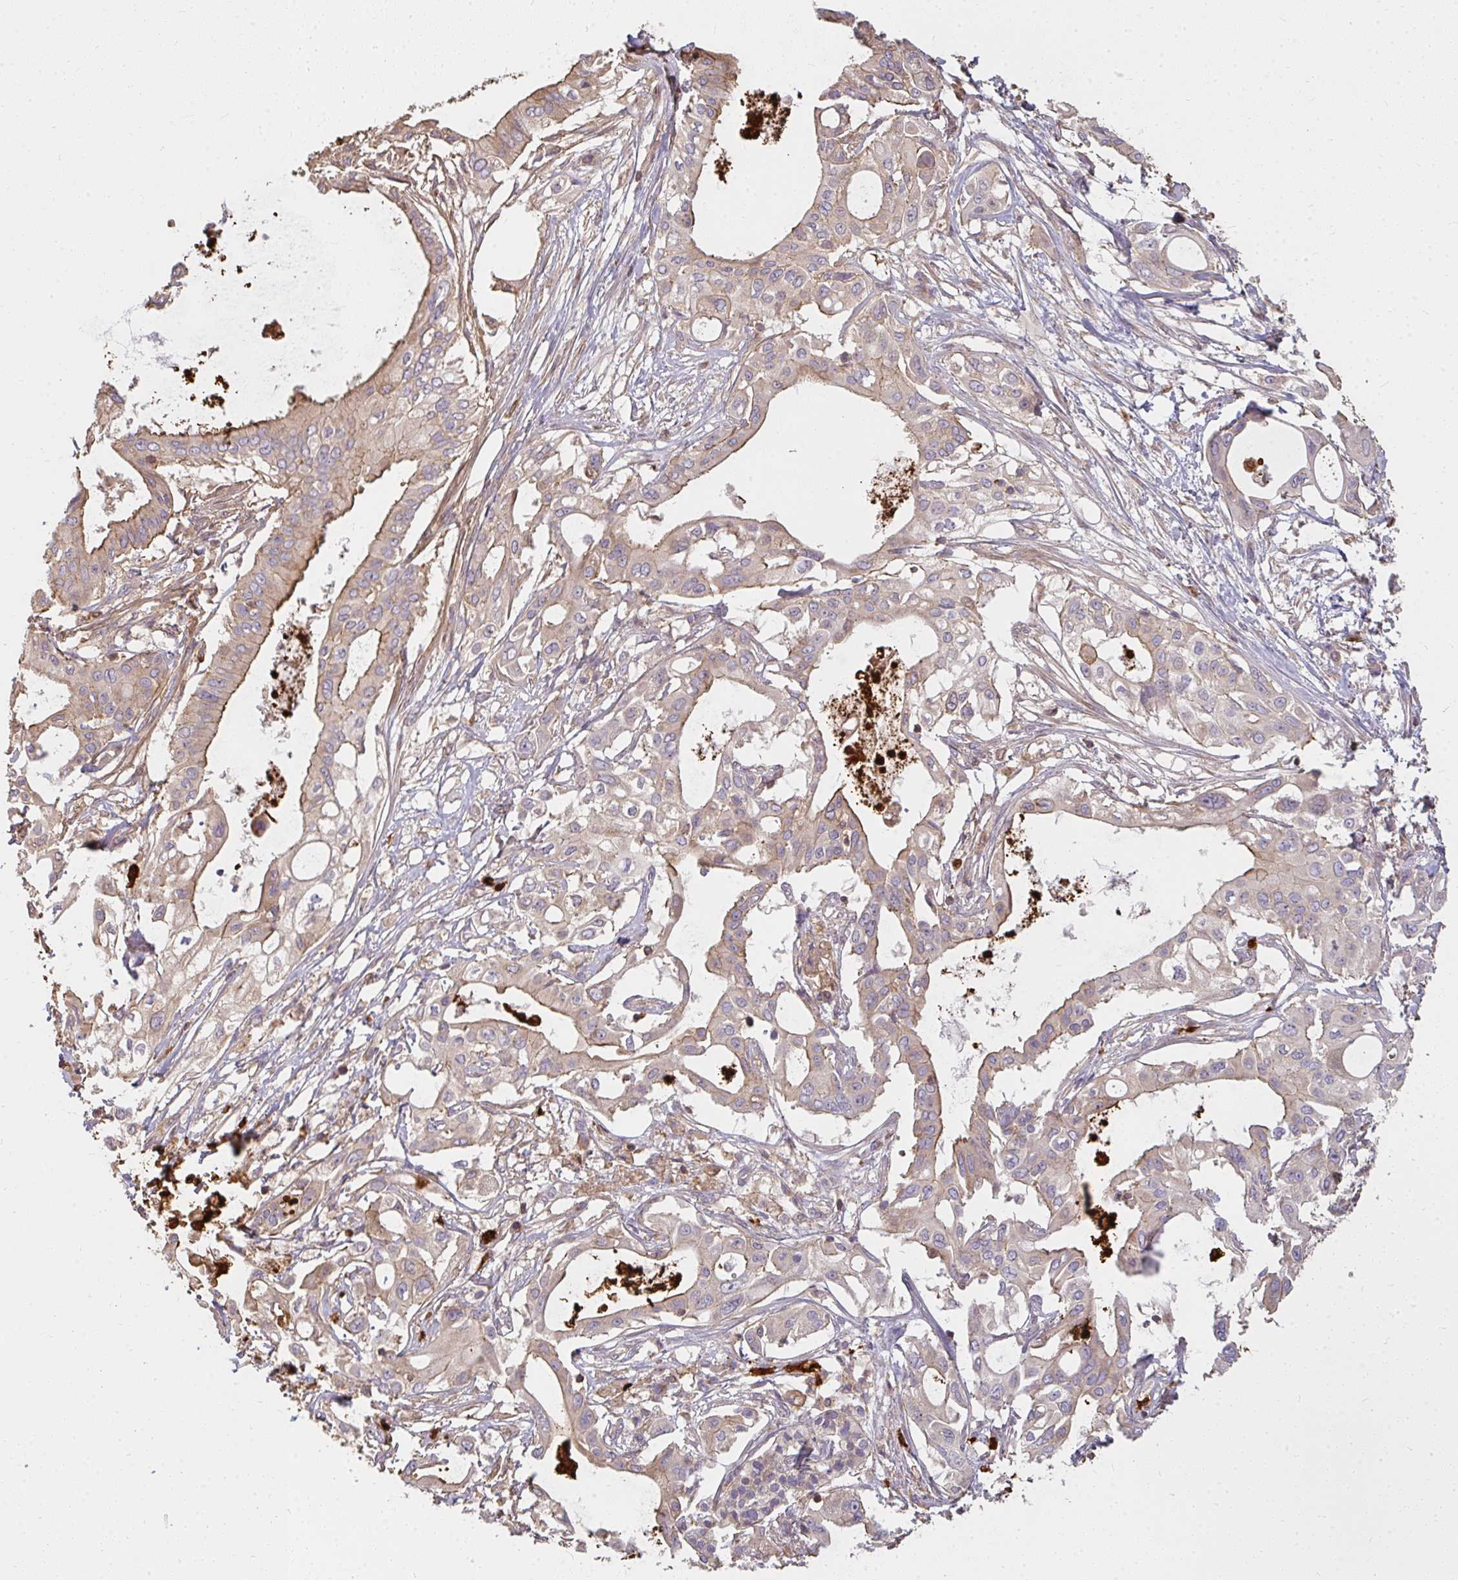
{"staining": {"intensity": "moderate", "quantity": "25%-75%", "location": "cytoplasmic/membranous"}, "tissue": "pancreatic cancer", "cell_type": "Tumor cells", "image_type": "cancer", "snomed": [{"axis": "morphology", "description": "Adenocarcinoma, NOS"}, {"axis": "topography", "description": "Pancreas"}], "caption": "Human adenocarcinoma (pancreatic) stained with a brown dye exhibits moderate cytoplasmic/membranous positive expression in about 25%-75% of tumor cells.", "gene": "CNTRL", "patient": {"sex": "female", "age": 68}}